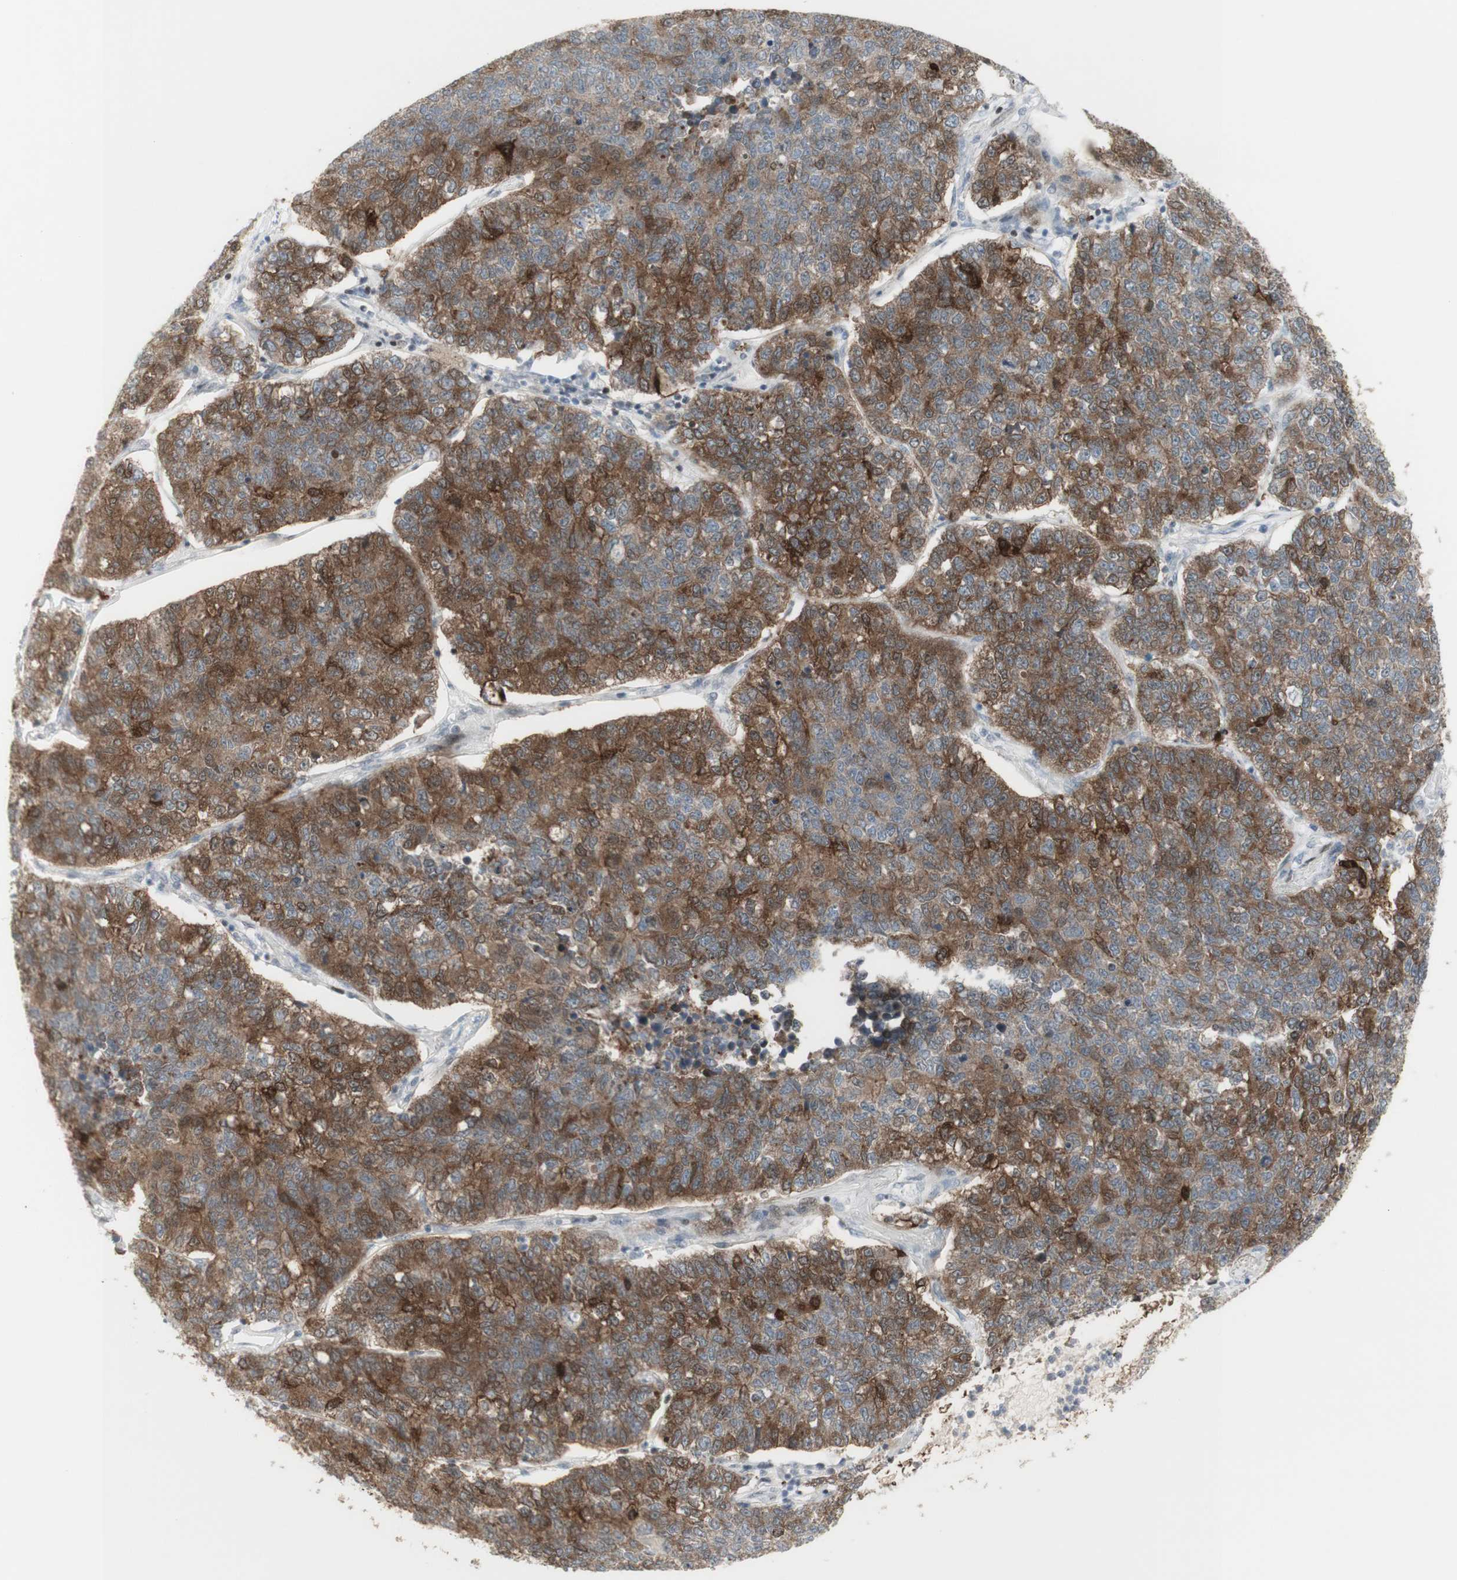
{"staining": {"intensity": "moderate", "quantity": ">75%", "location": "cytoplasmic/membranous"}, "tissue": "lung cancer", "cell_type": "Tumor cells", "image_type": "cancer", "snomed": [{"axis": "morphology", "description": "Adenocarcinoma, NOS"}, {"axis": "topography", "description": "Lung"}], "caption": "Moderate cytoplasmic/membranous staining is appreciated in about >75% of tumor cells in lung cancer.", "gene": "C1orf116", "patient": {"sex": "male", "age": 49}}